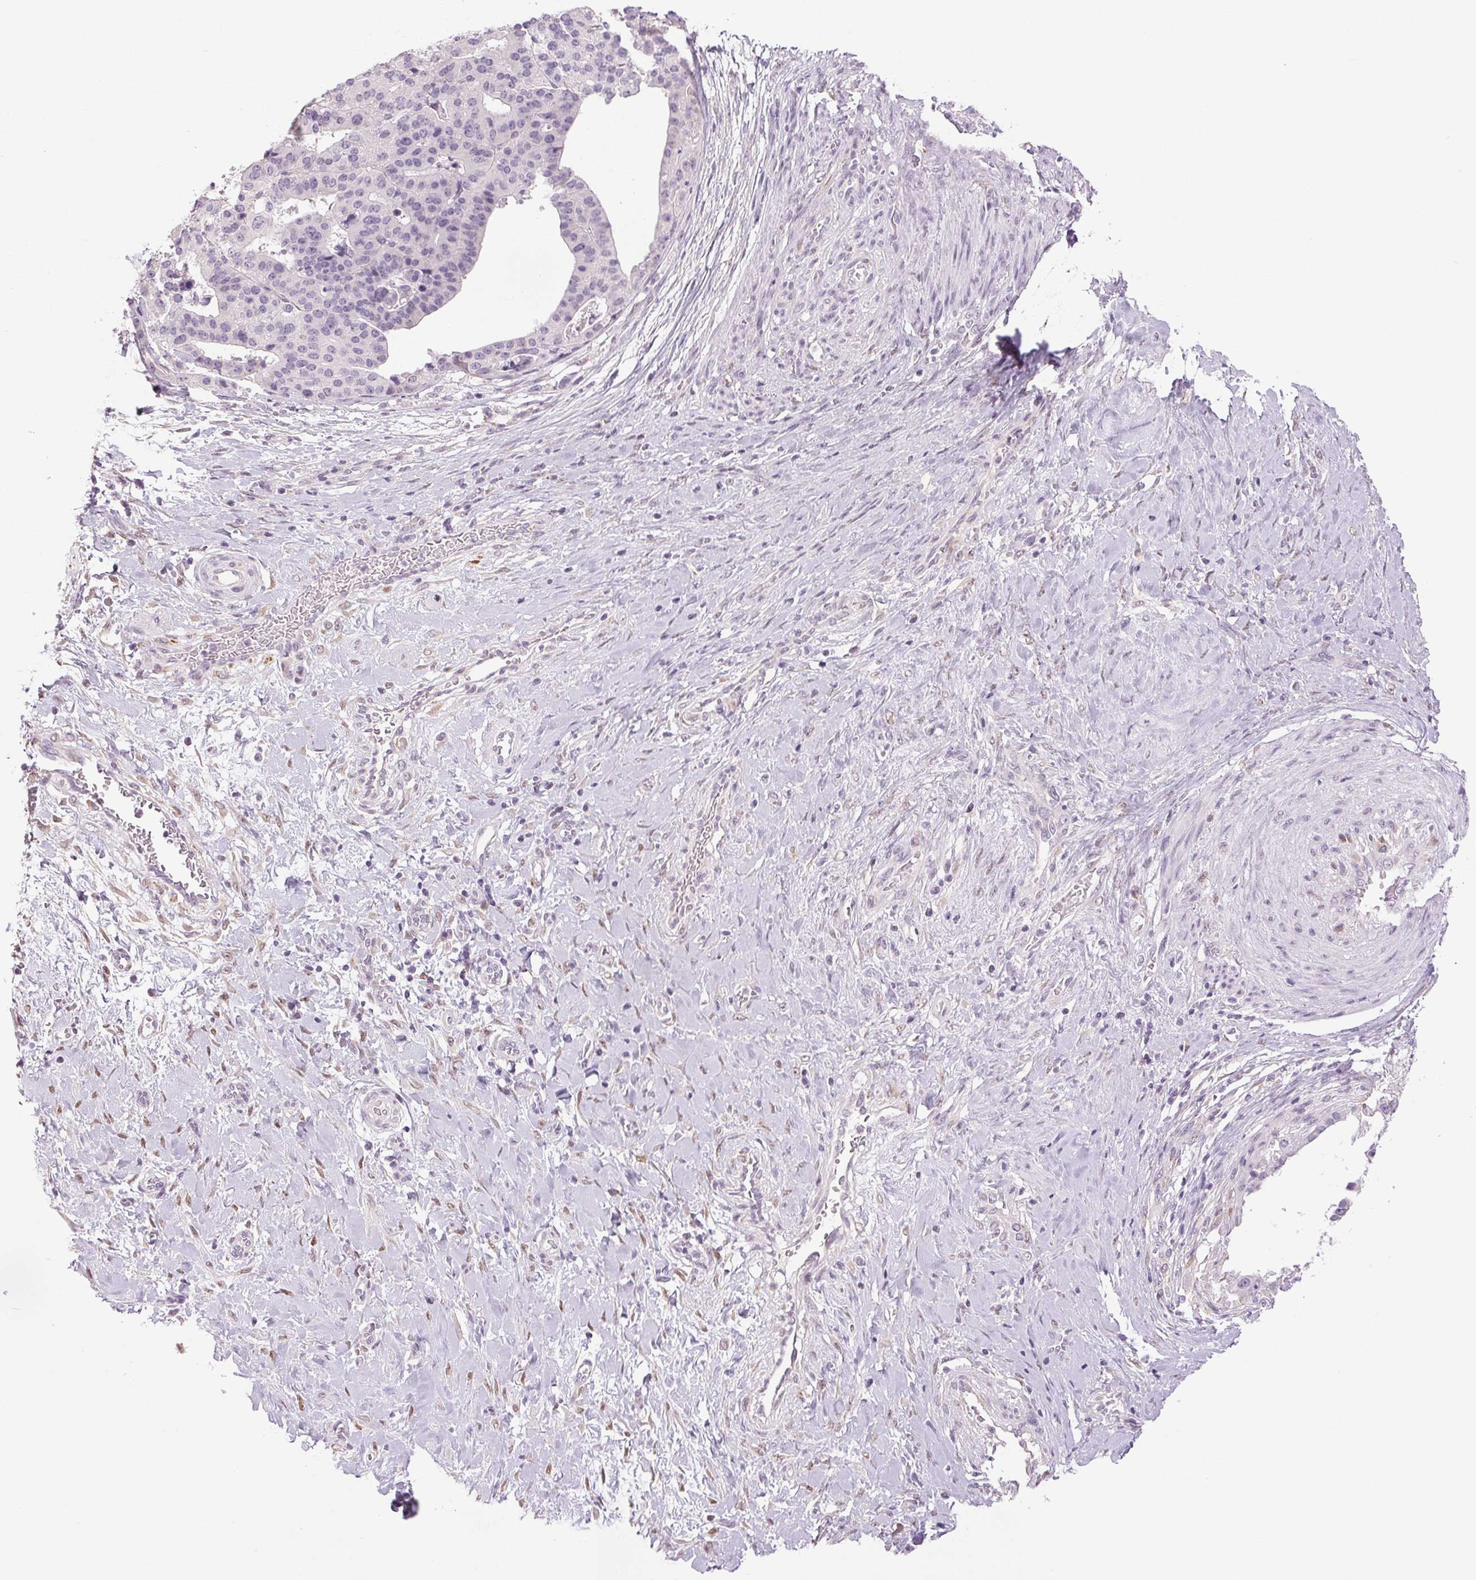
{"staining": {"intensity": "negative", "quantity": "none", "location": "none"}, "tissue": "stomach cancer", "cell_type": "Tumor cells", "image_type": "cancer", "snomed": [{"axis": "morphology", "description": "Adenocarcinoma, NOS"}, {"axis": "topography", "description": "Stomach"}], "caption": "A histopathology image of stomach cancer (adenocarcinoma) stained for a protein displays no brown staining in tumor cells.", "gene": "DNAJC6", "patient": {"sex": "male", "age": 48}}